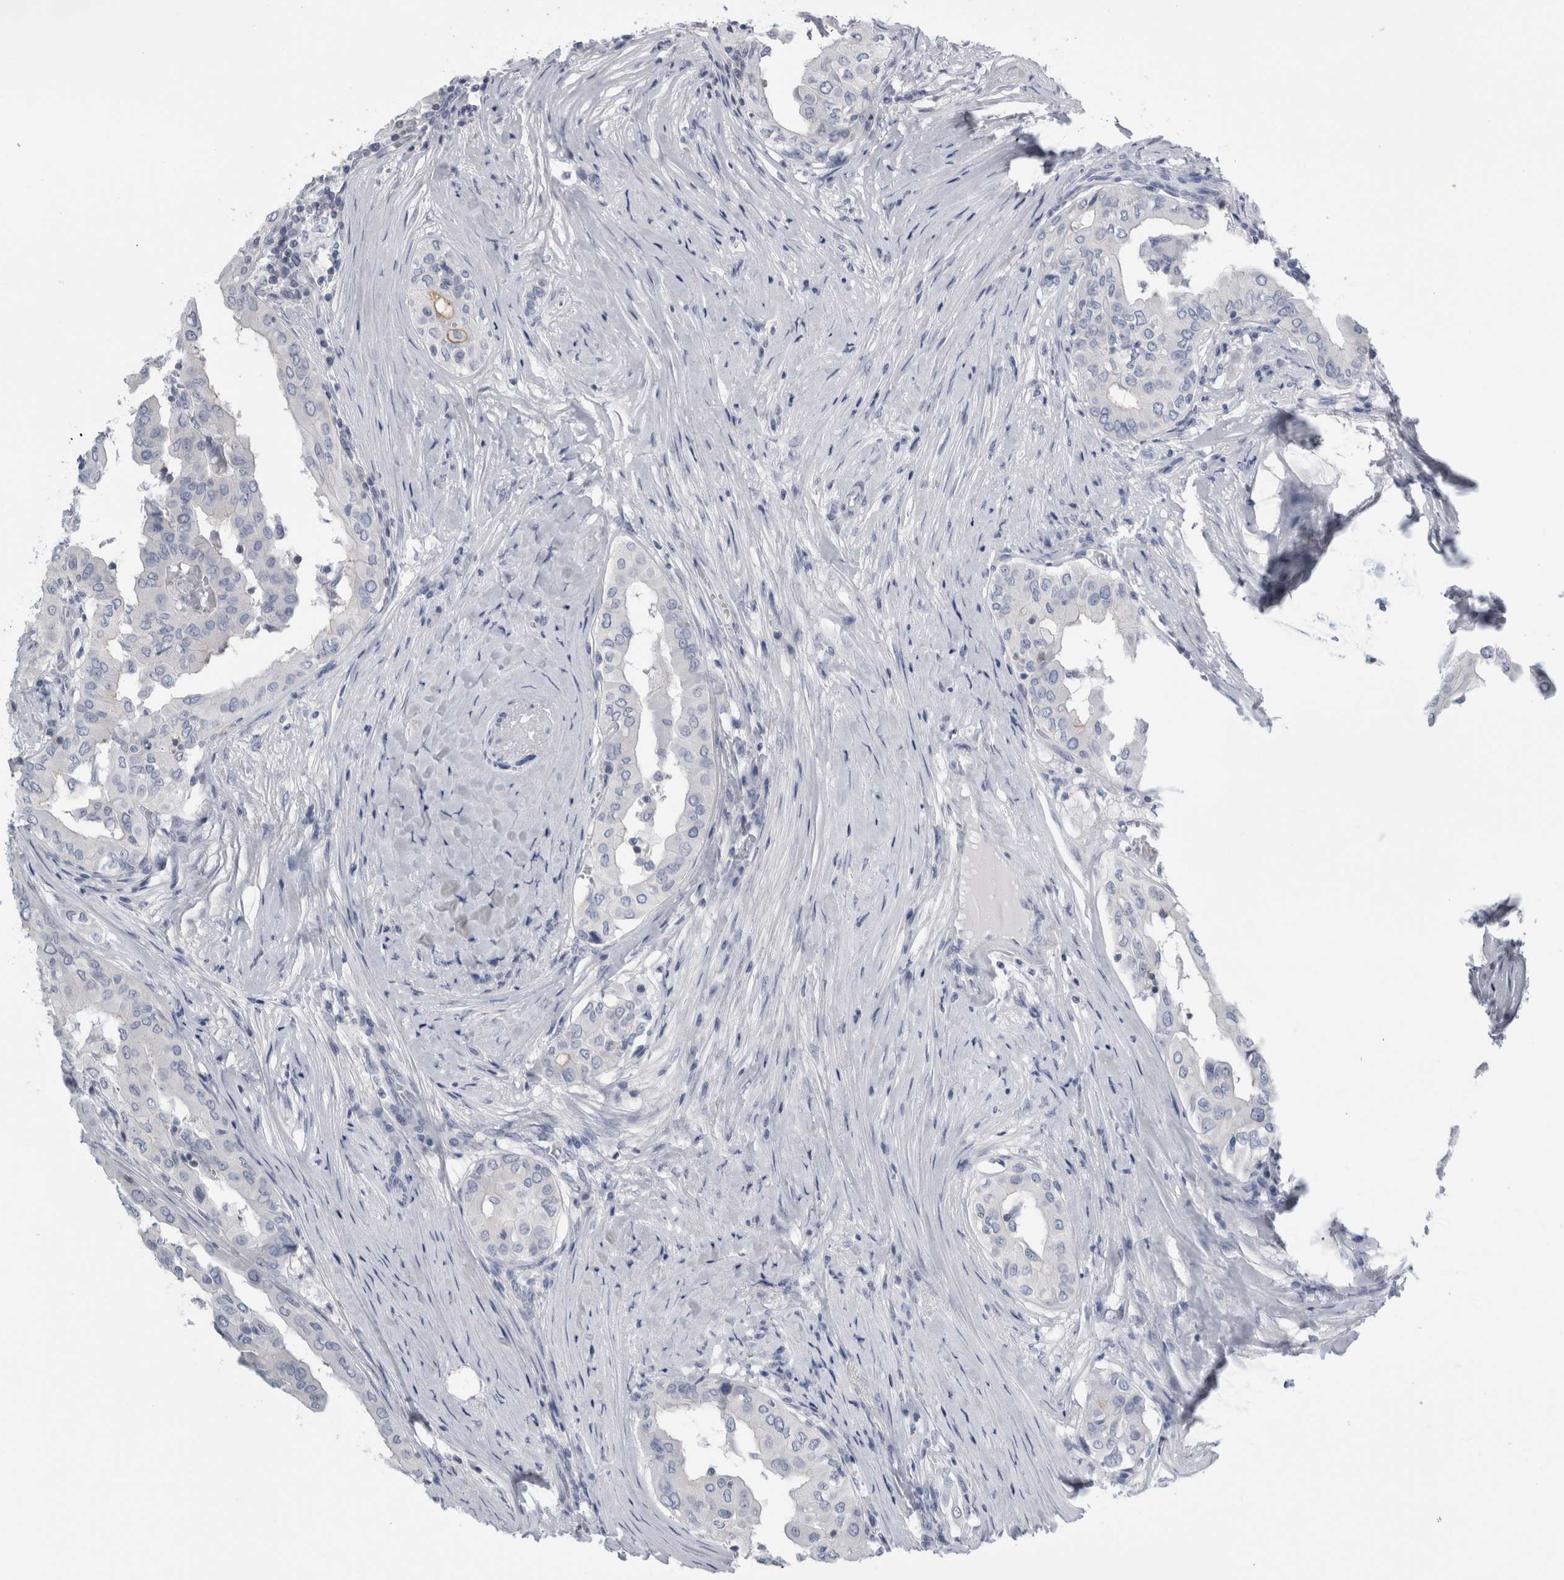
{"staining": {"intensity": "negative", "quantity": "none", "location": "none"}, "tissue": "thyroid cancer", "cell_type": "Tumor cells", "image_type": "cancer", "snomed": [{"axis": "morphology", "description": "Papillary adenocarcinoma, NOS"}, {"axis": "topography", "description": "Thyroid gland"}], "caption": "High power microscopy photomicrograph of an immunohistochemistry histopathology image of papillary adenocarcinoma (thyroid), revealing no significant staining in tumor cells. The staining was performed using DAB (3,3'-diaminobenzidine) to visualize the protein expression in brown, while the nuclei were stained in blue with hematoxylin (Magnification: 20x).", "gene": "ANKFY1", "patient": {"sex": "male", "age": 33}}